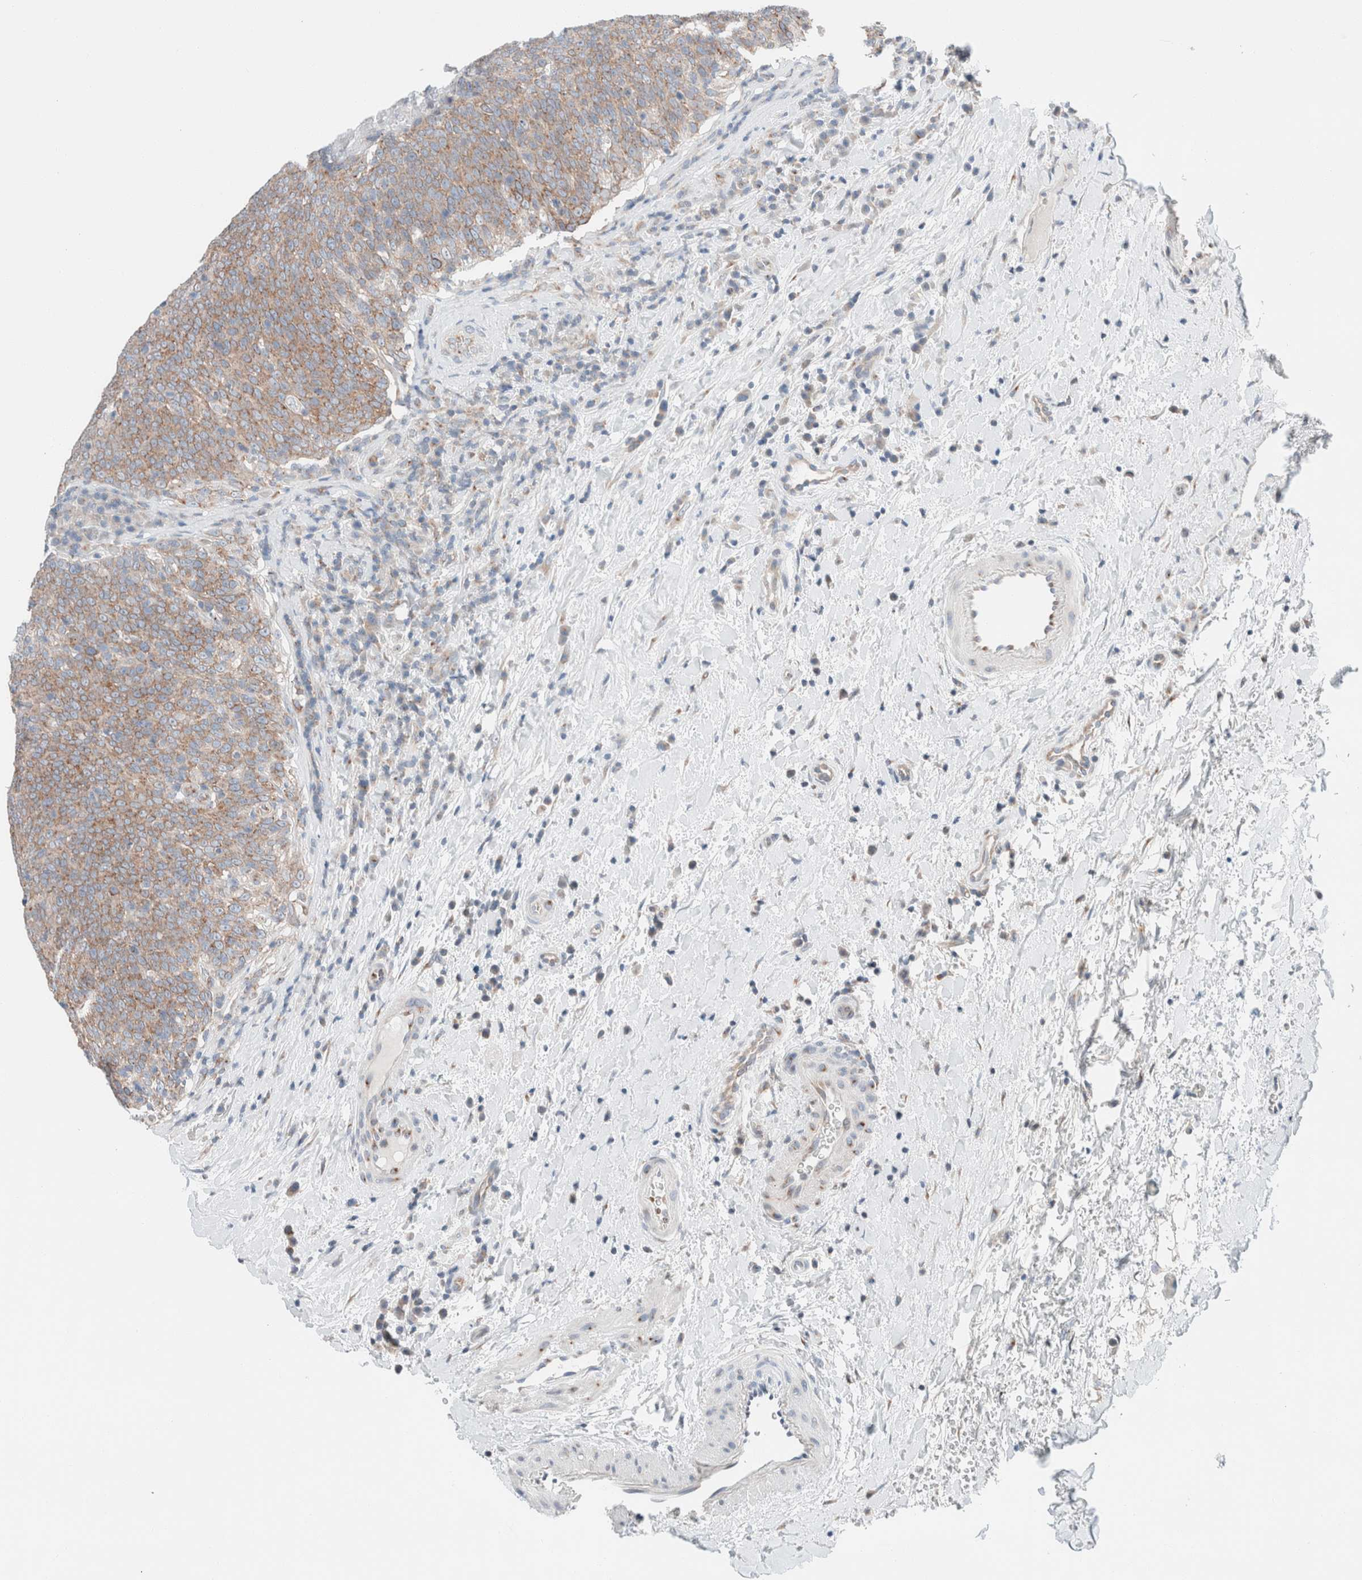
{"staining": {"intensity": "moderate", "quantity": ">75%", "location": "cytoplasmic/membranous"}, "tissue": "head and neck cancer", "cell_type": "Tumor cells", "image_type": "cancer", "snomed": [{"axis": "morphology", "description": "Squamous cell carcinoma, NOS"}, {"axis": "morphology", "description": "Squamous cell carcinoma, metastatic, NOS"}, {"axis": "topography", "description": "Lymph node"}, {"axis": "topography", "description": "Head-Neck"}], "caption": "Immunohistochemical staining of human head and neck cancer (metastatic squamous cell carcinoma) exhibits medium levels of moderate cytoplasmic/membranous protein expression in about >75% of tumor cells.", "gene": "CASC3", "patient": {"sex": "male", "age": 62}}